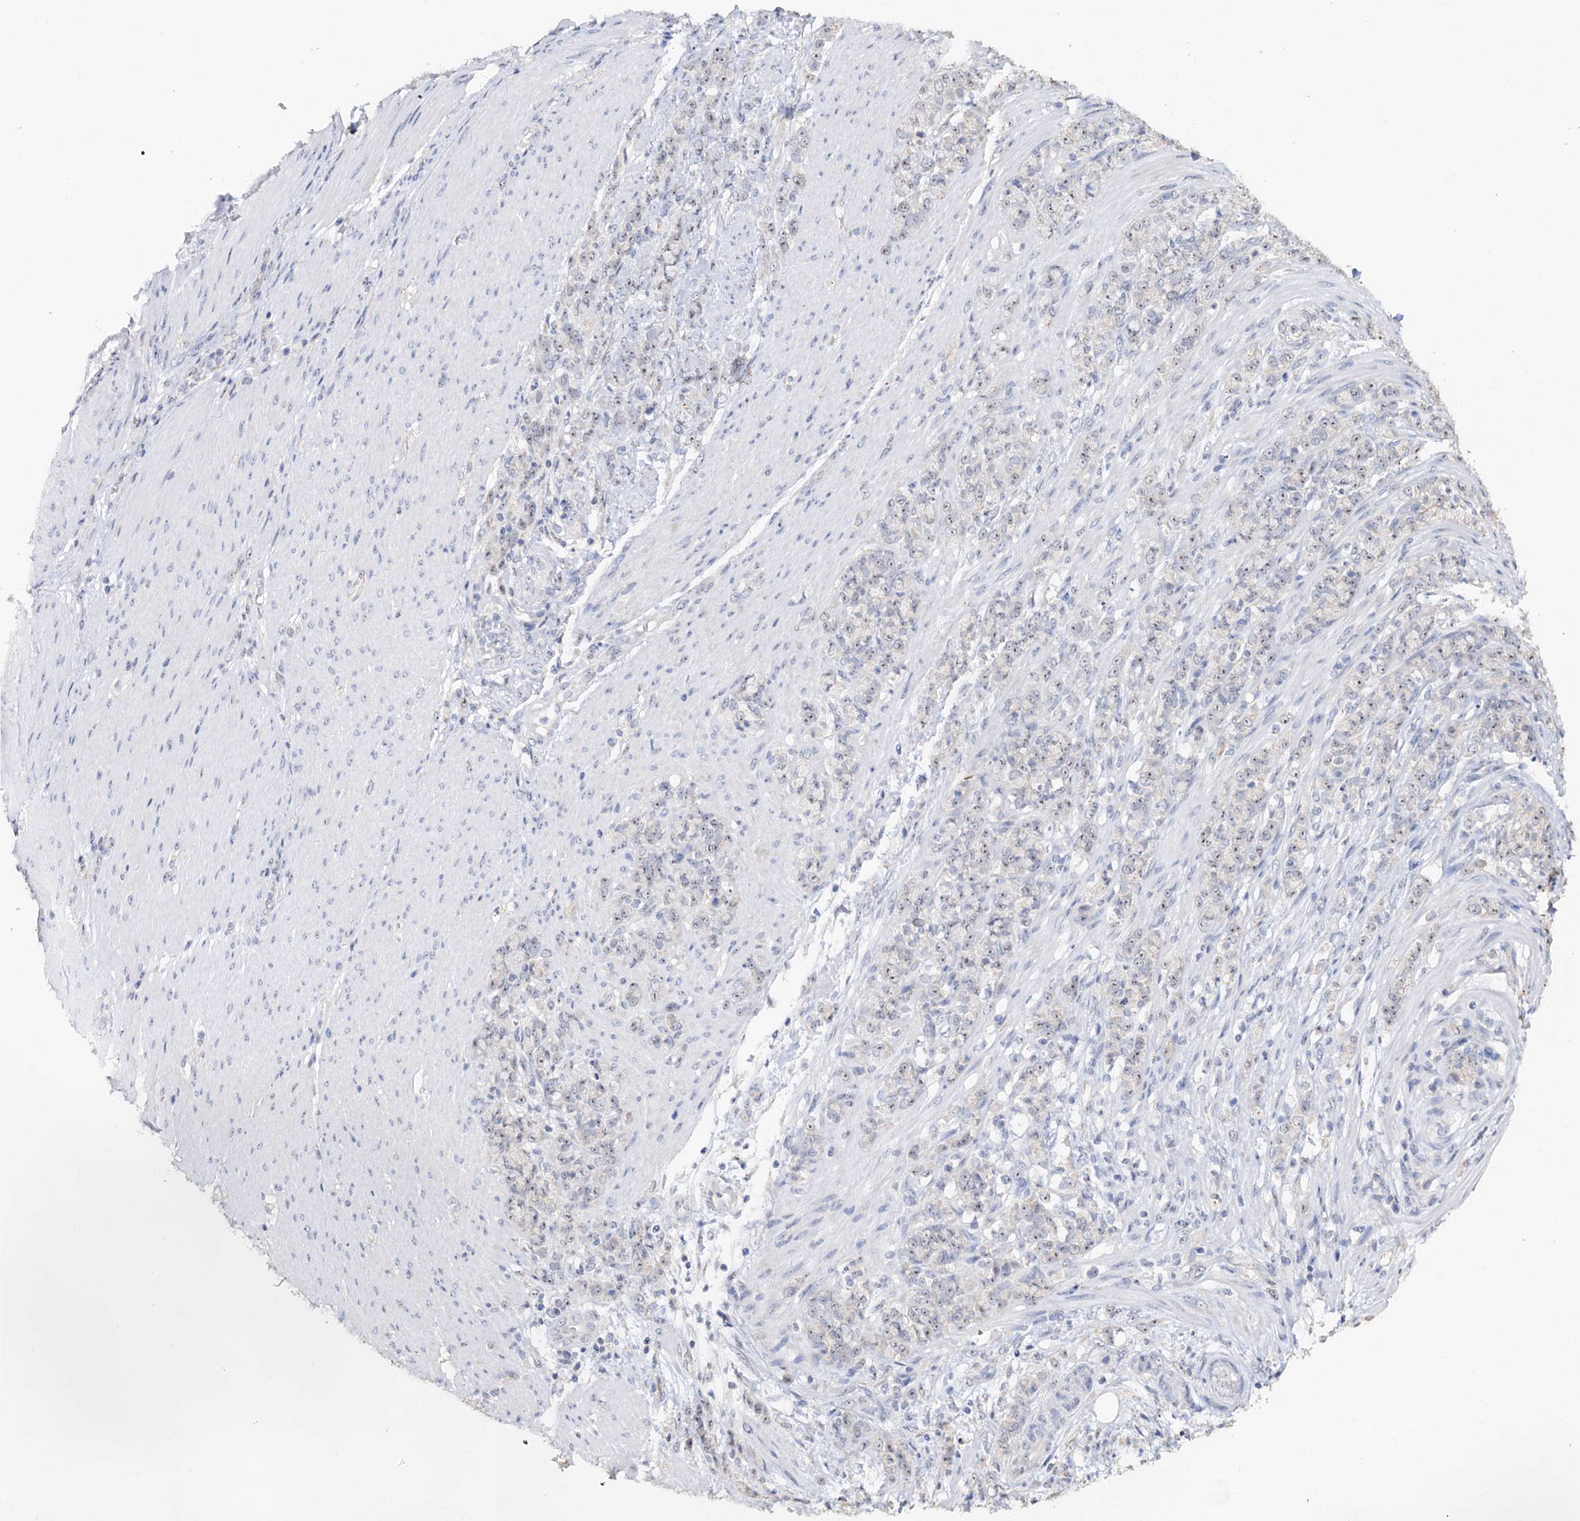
{"staining": {"intensity": "weak", "quantity": ">75%", "location": "nuclear"}, "tissue": "stomach cancer", "cell_type": "Tumor cells", "image_type": "cancer", "snomed": [{"axis": "morphology", "description": "Adenocarcinoma, NOS"}, {"axis": "topography", "description": "Stomach"}], "caption": "Weak nuclear protein expression is seen in about >75% of tumor cells in stomach cancer. (DAB IHC with brightfield microscopy, high magnification).", "gene": "C2CD3", "patient": {"sex": "female", "age": 79}}